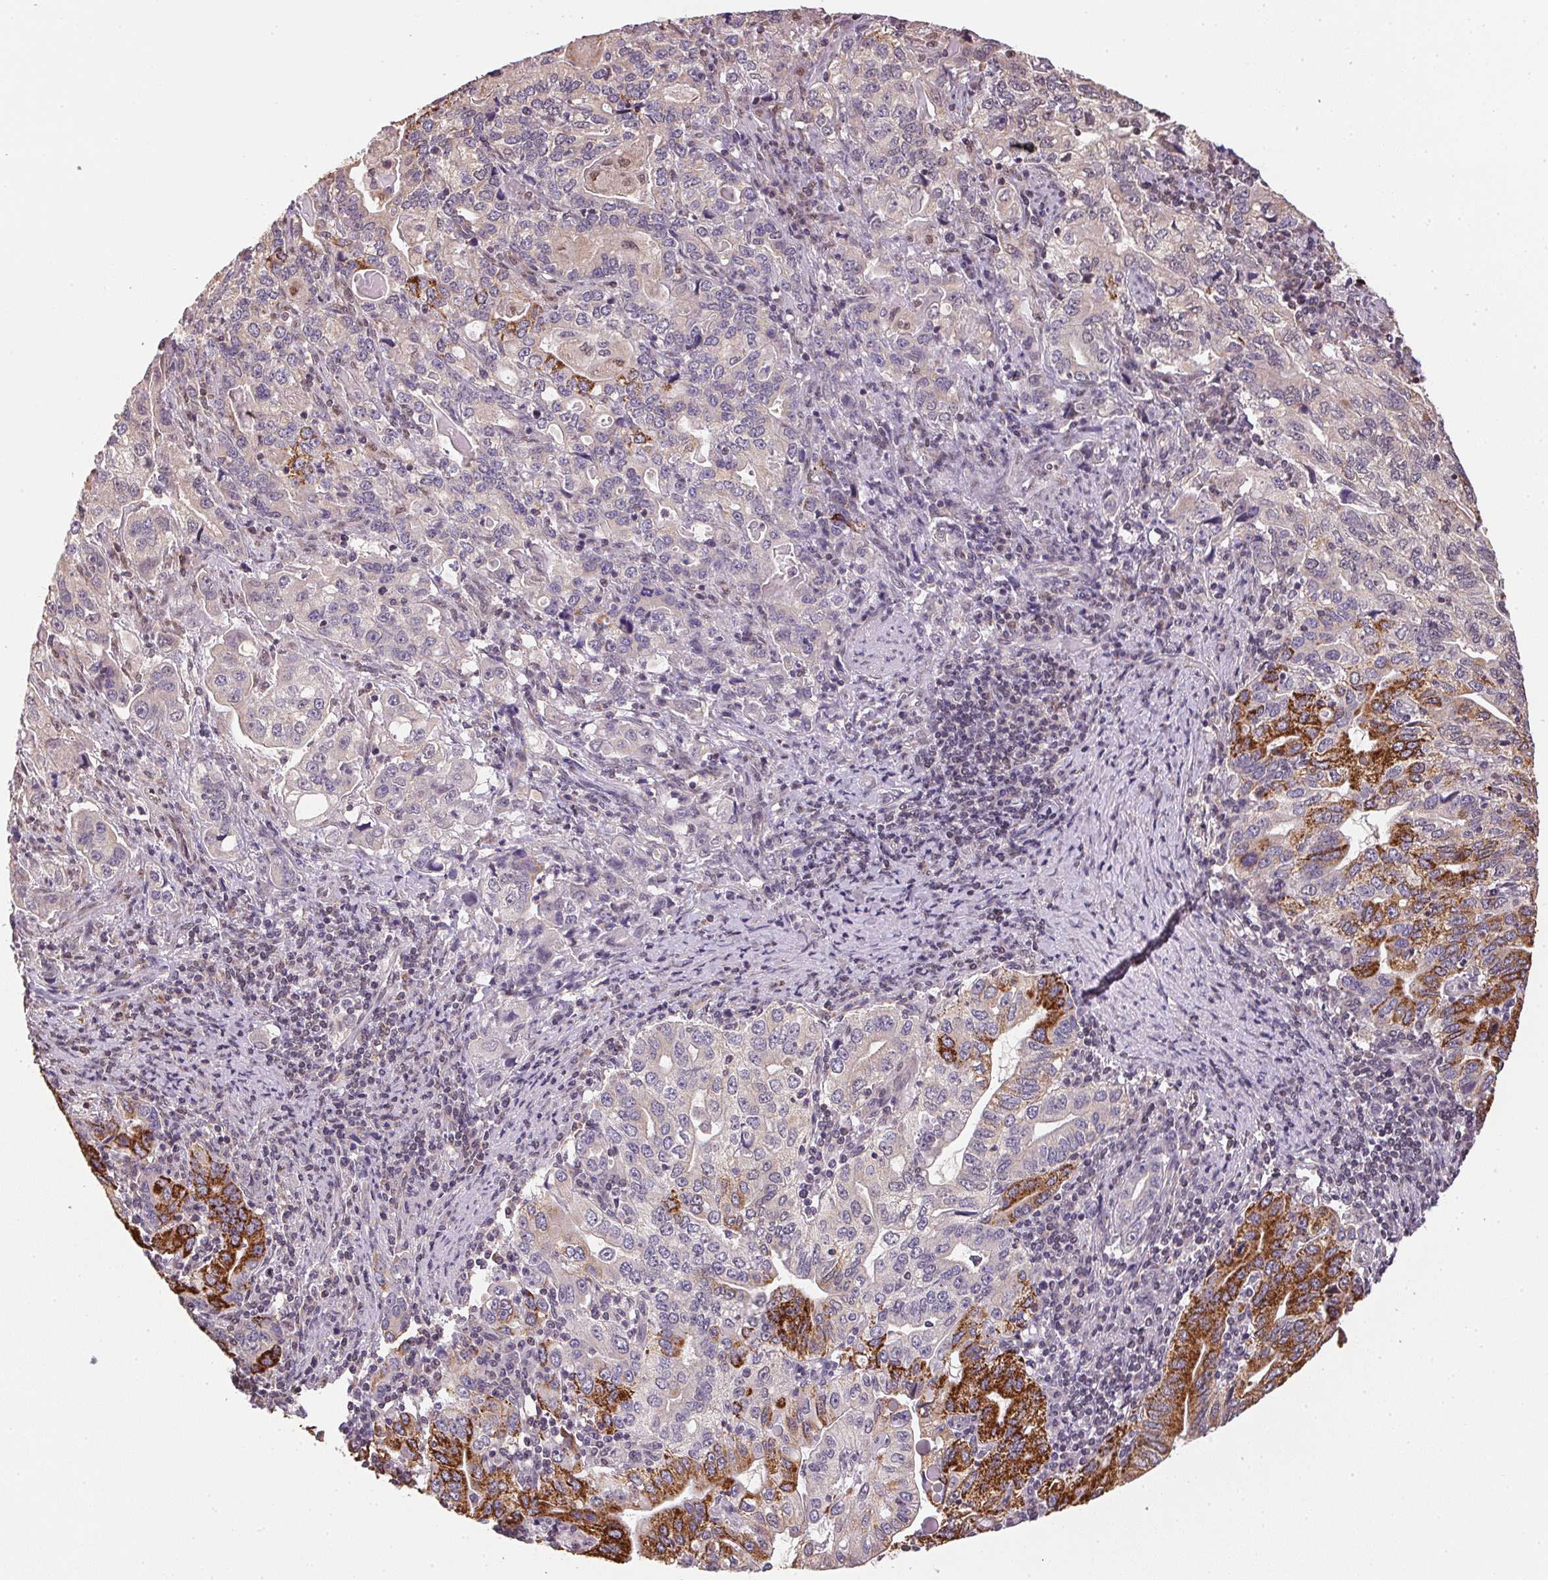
{"staining": {"intensity": "strong", "quantity": "25%-75%", "location": "cytoplasmic/membranous"}, "tissue": "stomach cancer", "cell_type": "Tumor cells", "image_type": "cancer", "snomed": [{"axis": "morphology", "description": "Adenocarcinoma, NOS"}, {"axis": "topography", "description": "Stomach, lower"}], "caption": "An image showing strong cytoplasmic/membranous staining in approximately 25%-75% of tumor cells in adenocarcinoma (stomach), as visualized by brown immunohistochemical staining.", "gene": "SC5D", "patient": {"sex": "female", "age": 72}}